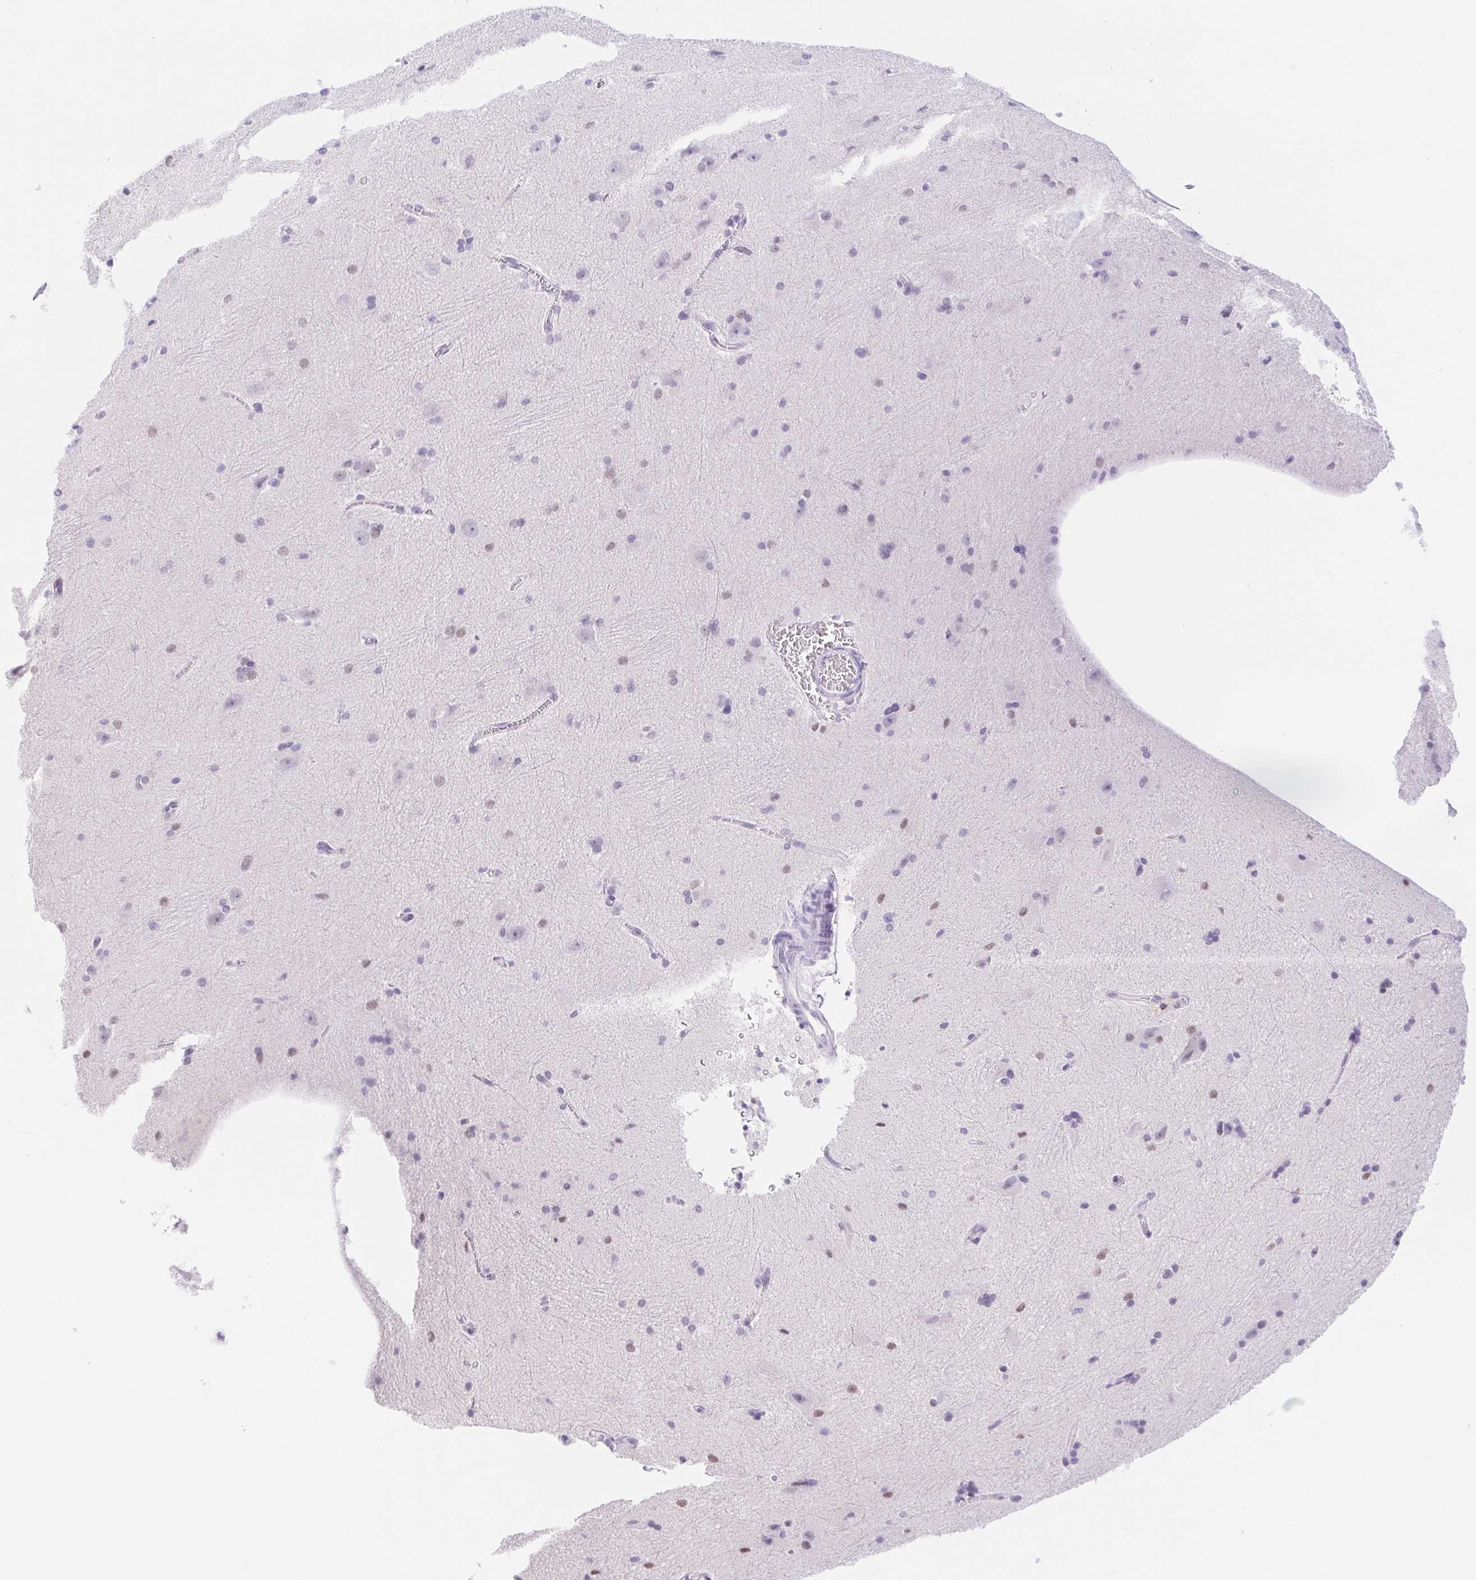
{"staining": {"intensity": "weak", "quantity": "<25%", "location": "nuclear"}, "tissue": "hippocampus", "cell_type": "Glial cells", "image_type": "normal", "snomed": [{"axis": "morphology", "description": "Normal tissue, NOS"}, {"axis": "topography", "description": "Cerebral cortex"}, {"axis": "topography", "description": "Hippocampus"}], "caption": "Immunohistochemical staining of unremarkable human hippocampus reveals no significant expression in glial cells.", "gene": "CAND1", "patient": {"sex": "female", "age": 19}}